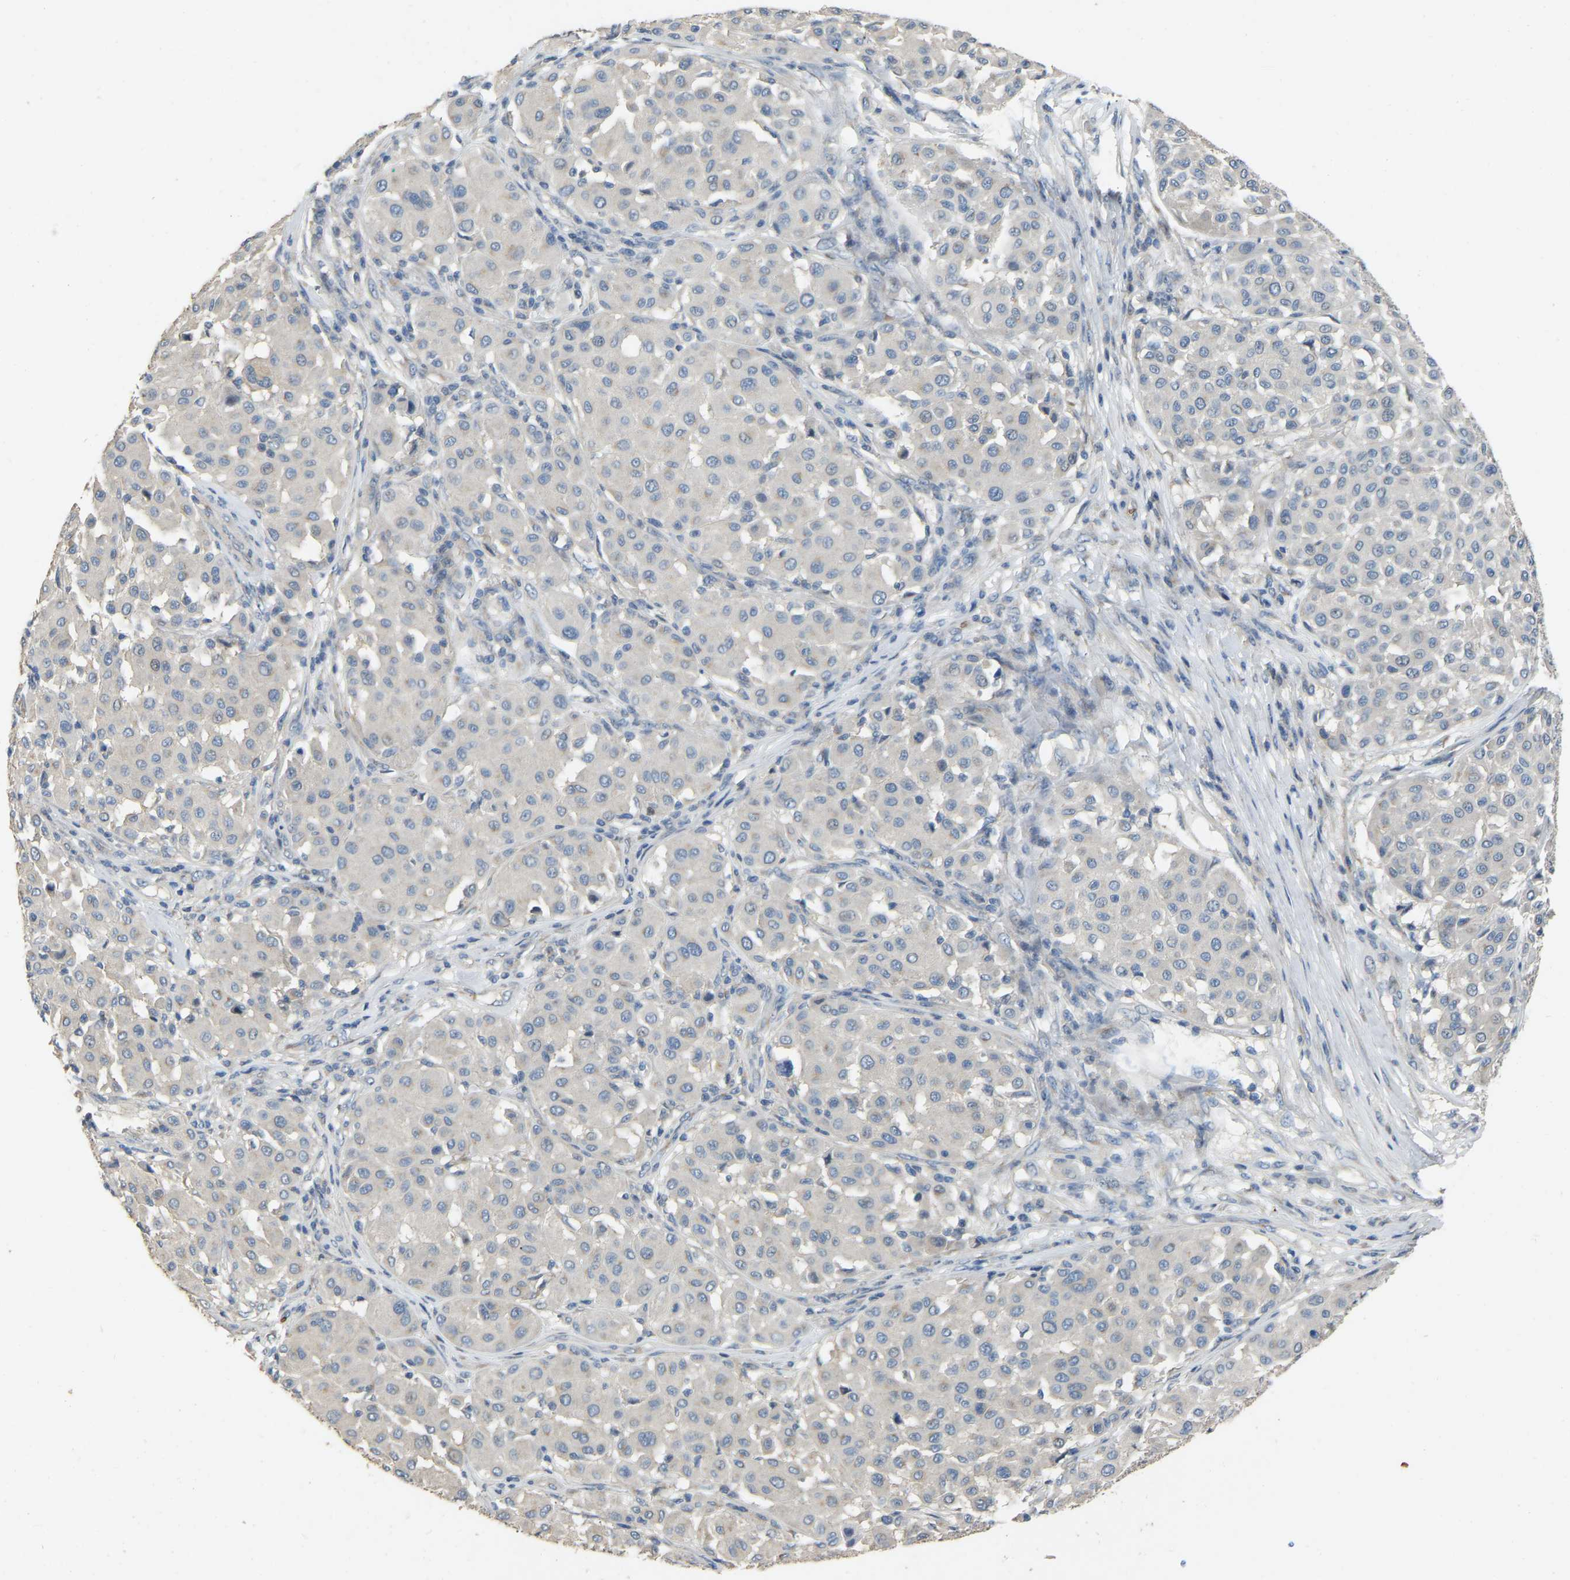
{"staining": {"intensity": "negative", "quantity": "none", "location": "none"}, "tissue": "melanoma", "cell_type": "Tumor cells", "image_type": "cancer", "snomed": [{"axis": "morphology", "description": "Malignant melanoma, Metastatic site"}, {"axis": "topography", "description": "Soft tissue"}], "caption": "Image shows no protein positivity in tumor cells of melanoma tissue.", "gene": "CFAP298", "patient": {"sex": "male", "age": 41}}